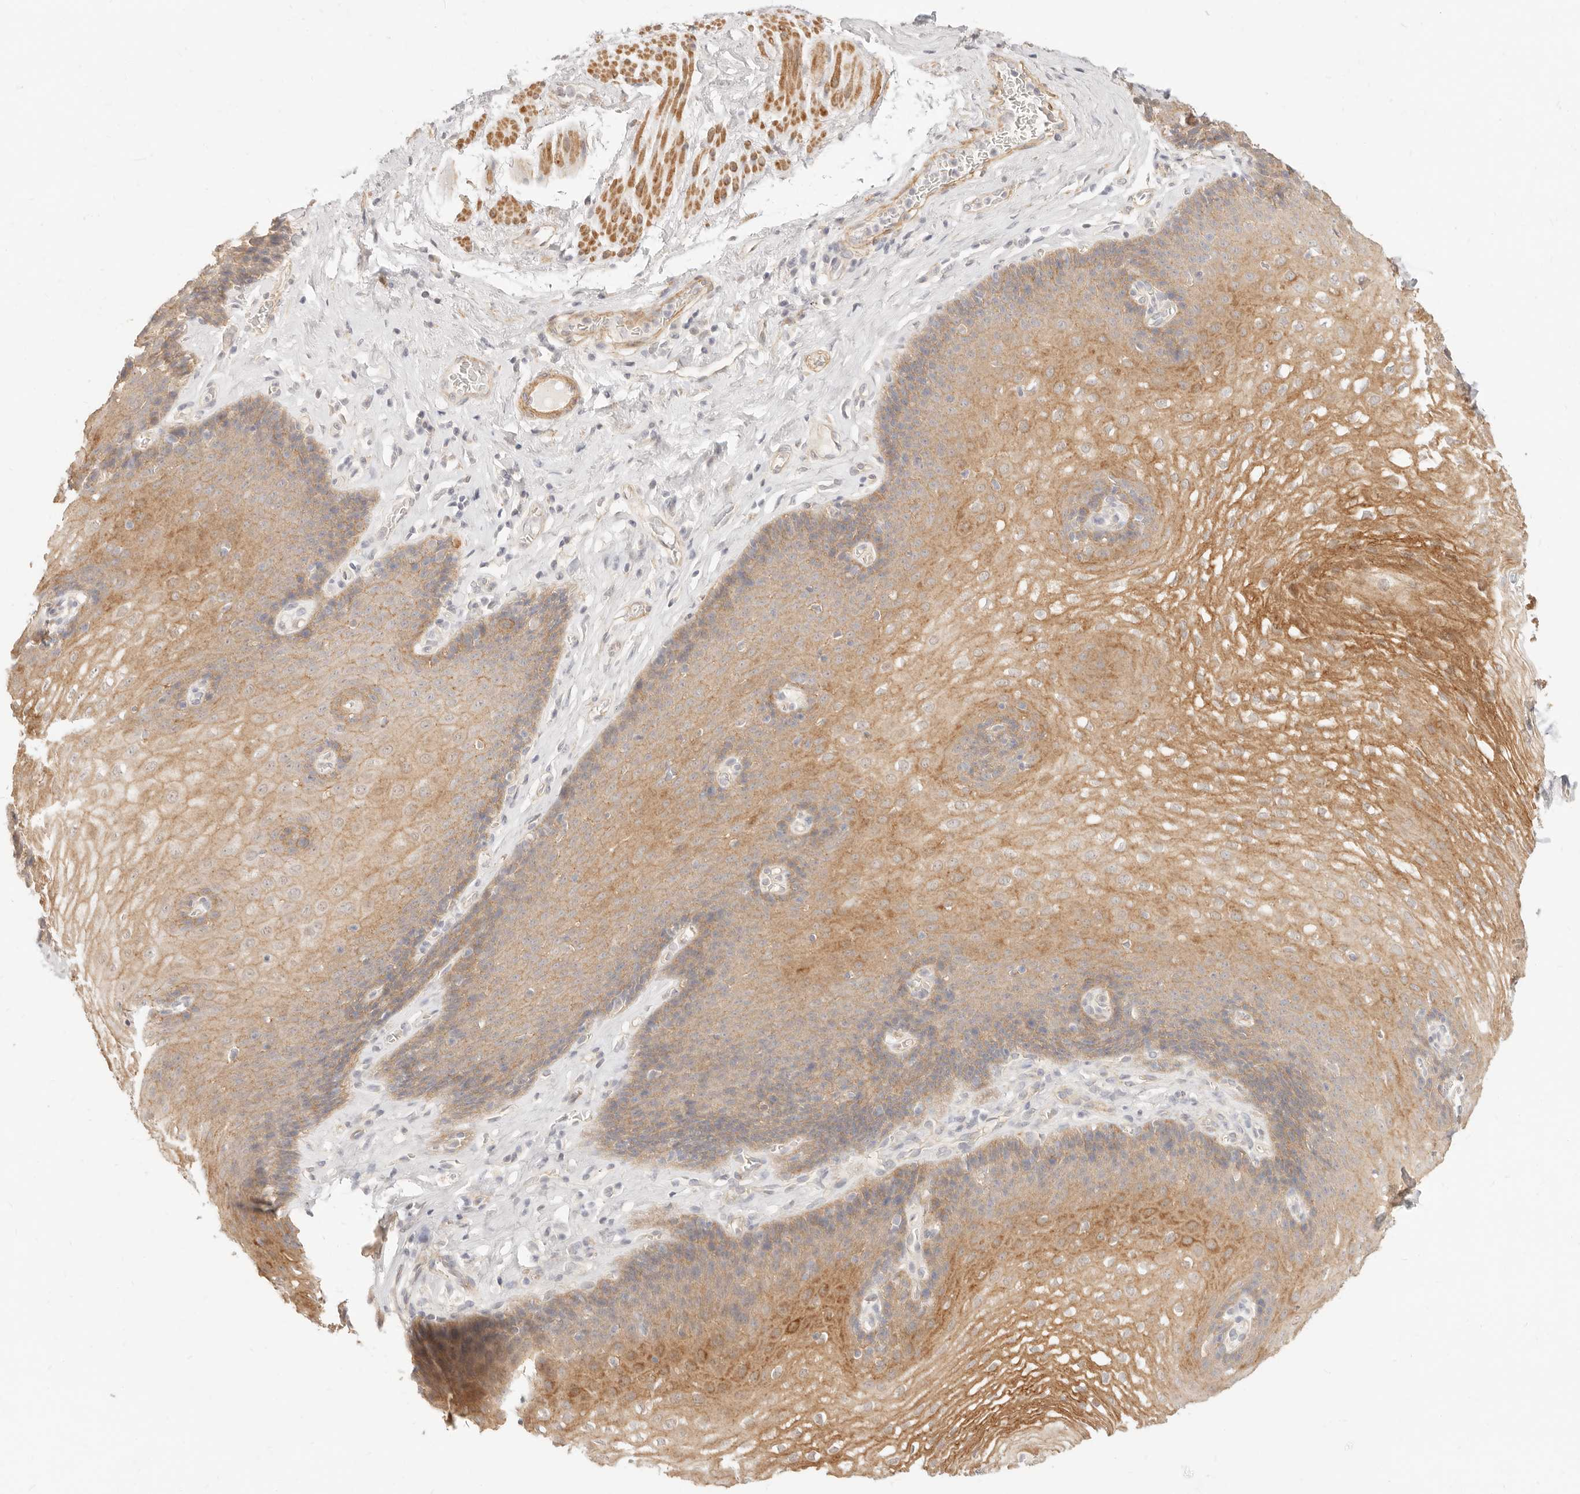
{"staining": {"intensity": "moderate", "quantity": ">75%", "location": "cytoplasmic/membranous"}, "tissue": "esophagus", "cell_type": "Squamous epithelial cells", "image_type": "normal", "snomed": [{"axis": "morphology", "description": "Normal tissue, NOS"}, {"axis": "topography", "description": "Esophagus"}], "caption": "Approximately >75% of squamous epithelial cells in normal human esophagus exhibit moderate cytoplasmic/membranous protein staining as visualized by brown immunohistochemical staining.", "gene": "UBXN10", "patient": {"sex": "female", "age": 66}}